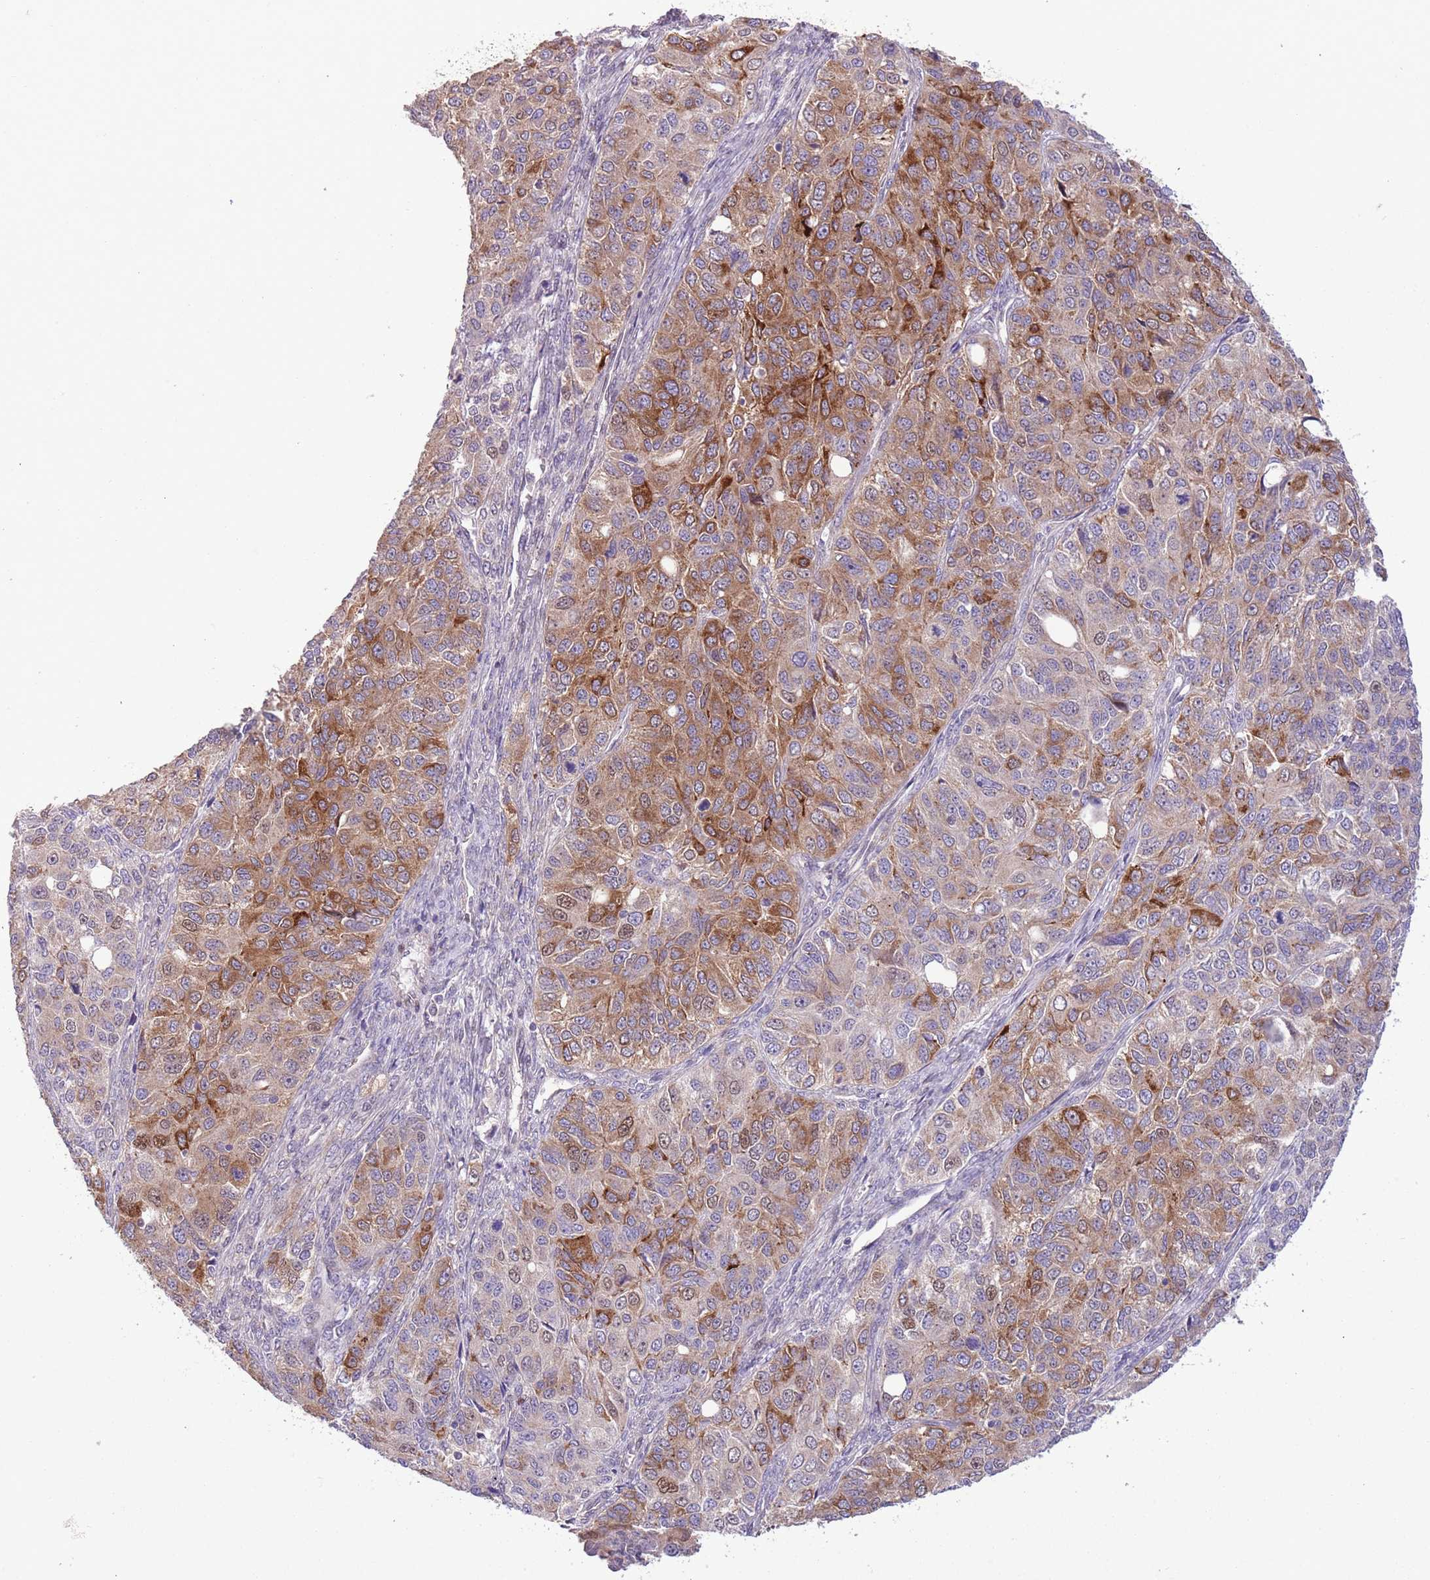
{"staining": {"intensity": "strong", "quantity": ">75%", "location": "cytoplasmic/membranous"}, "tissue": "ovarian cancer", "cell_type": "Tumor cells", "image_type": "cancer", "snomed": [{"axis": "morphology", "description": "Carcinoma, endometroid"}, {"axis": "topography", "description": "Ovary"}], "caption": "Immunohistochemistry (IHC) (DAB (3,3'-diaminobenzidine)) staining of ovarian endometroid carcinoma displays strong cytoplasmic/membranous protein positivity in about >75% of tumor cells.", "gene": "CCND2", "patient": {"sex": "female", "age": 51}}